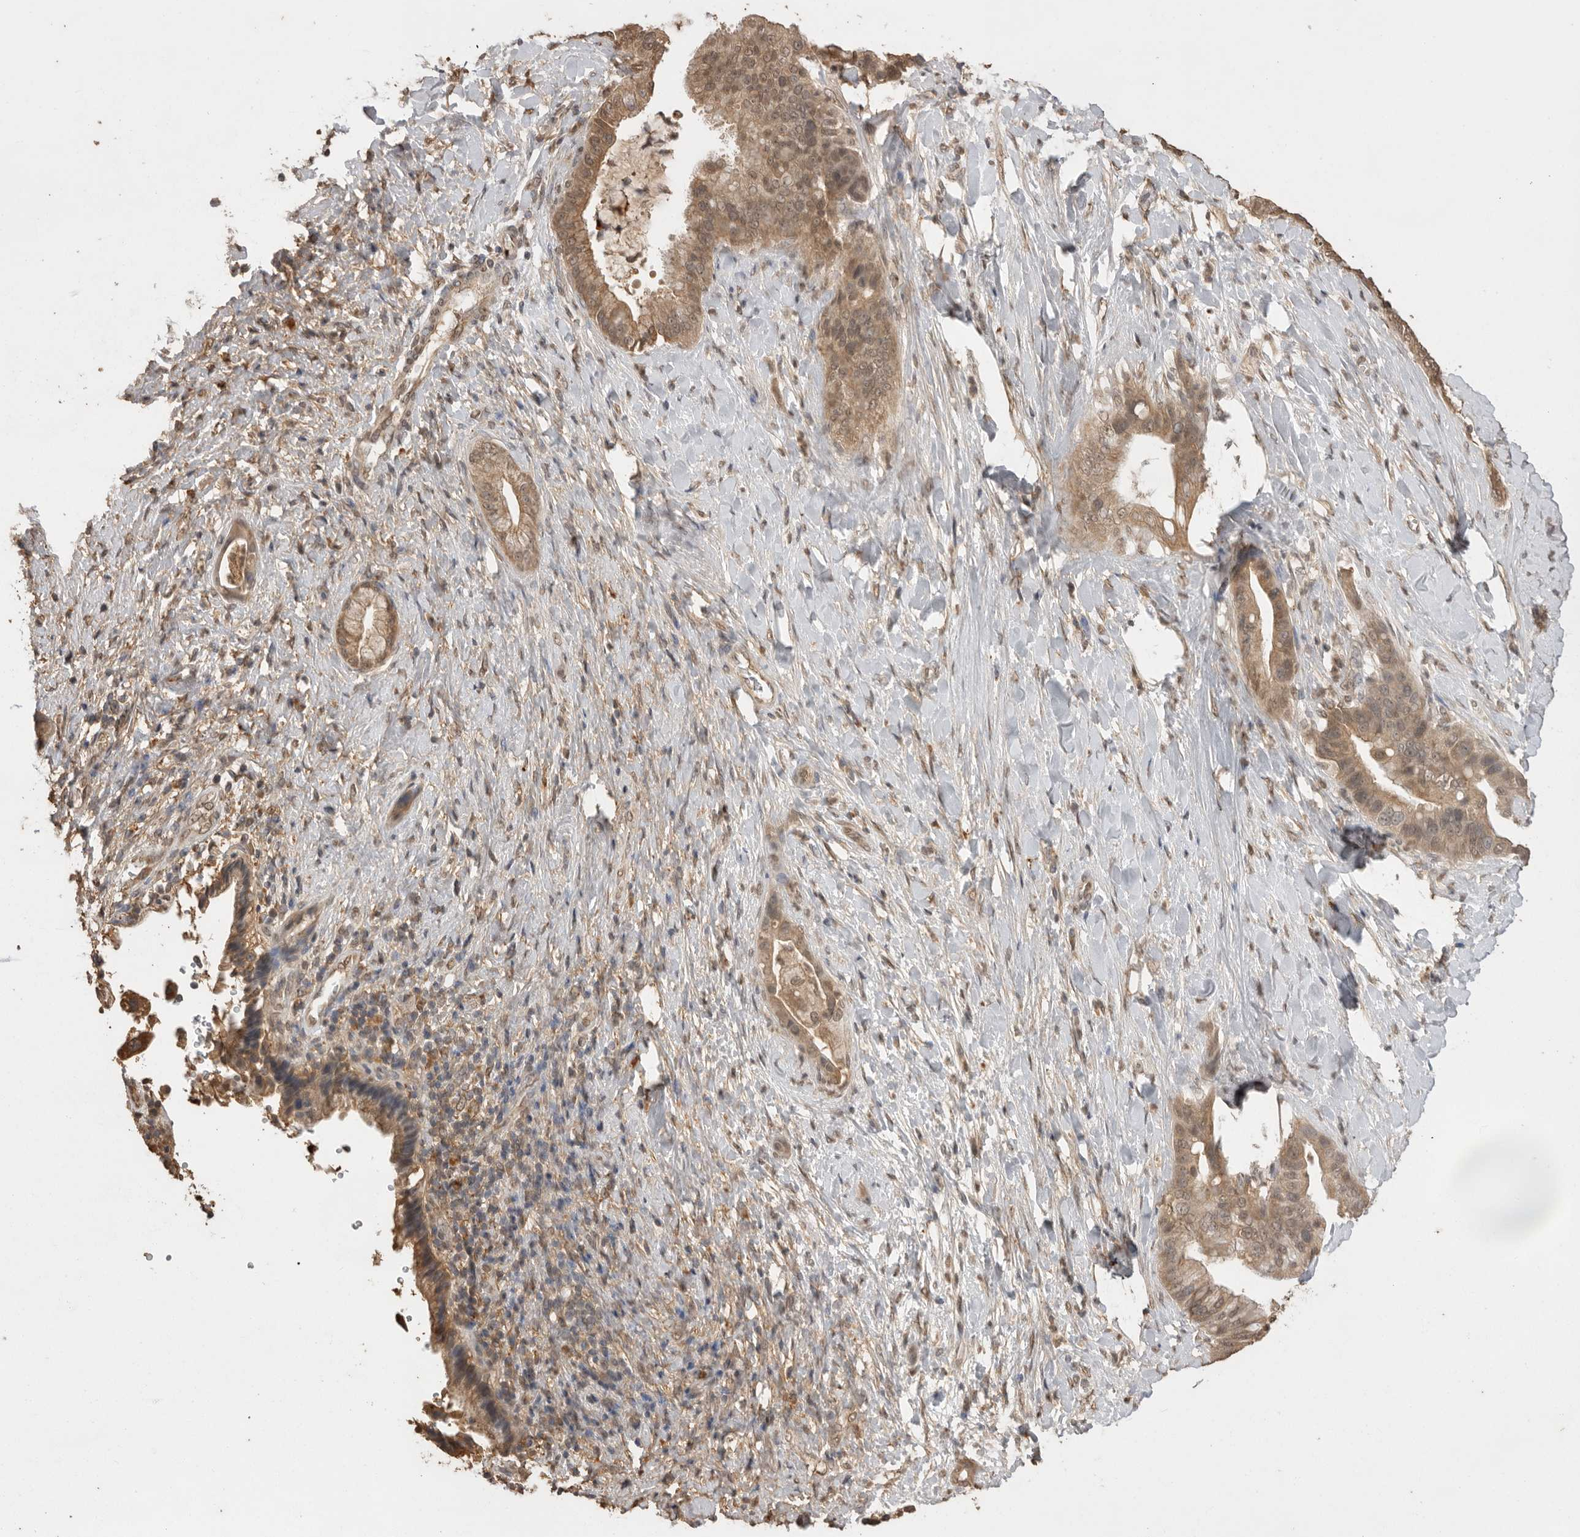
{"staining": {"intensity": "moderate", "quantity": ">75%", "location": "cytoplasmic/membranous,nuclear"}, "tissue": "liver cancer", "cell_type": "Tumor cells", "image_type": "cancer", "snomed": [{"axis": "morphology", "description": "Cholangiocarcinoma"}, {"axis": "topography", "description": "Liver"}], "caption": "Liver cholangiocarcinoma tissue demonstrates moderate cytoplasmic/membranous and nuclear expression in about >75% of tumor cells, visualized by immunohistochemistry. (DAB (3,3'-diaminobenzidine) = brown stain, brightfield microscopy at high magnification).", "gene": "JAG2", "patient": {"sex": "female", "age": 54}}